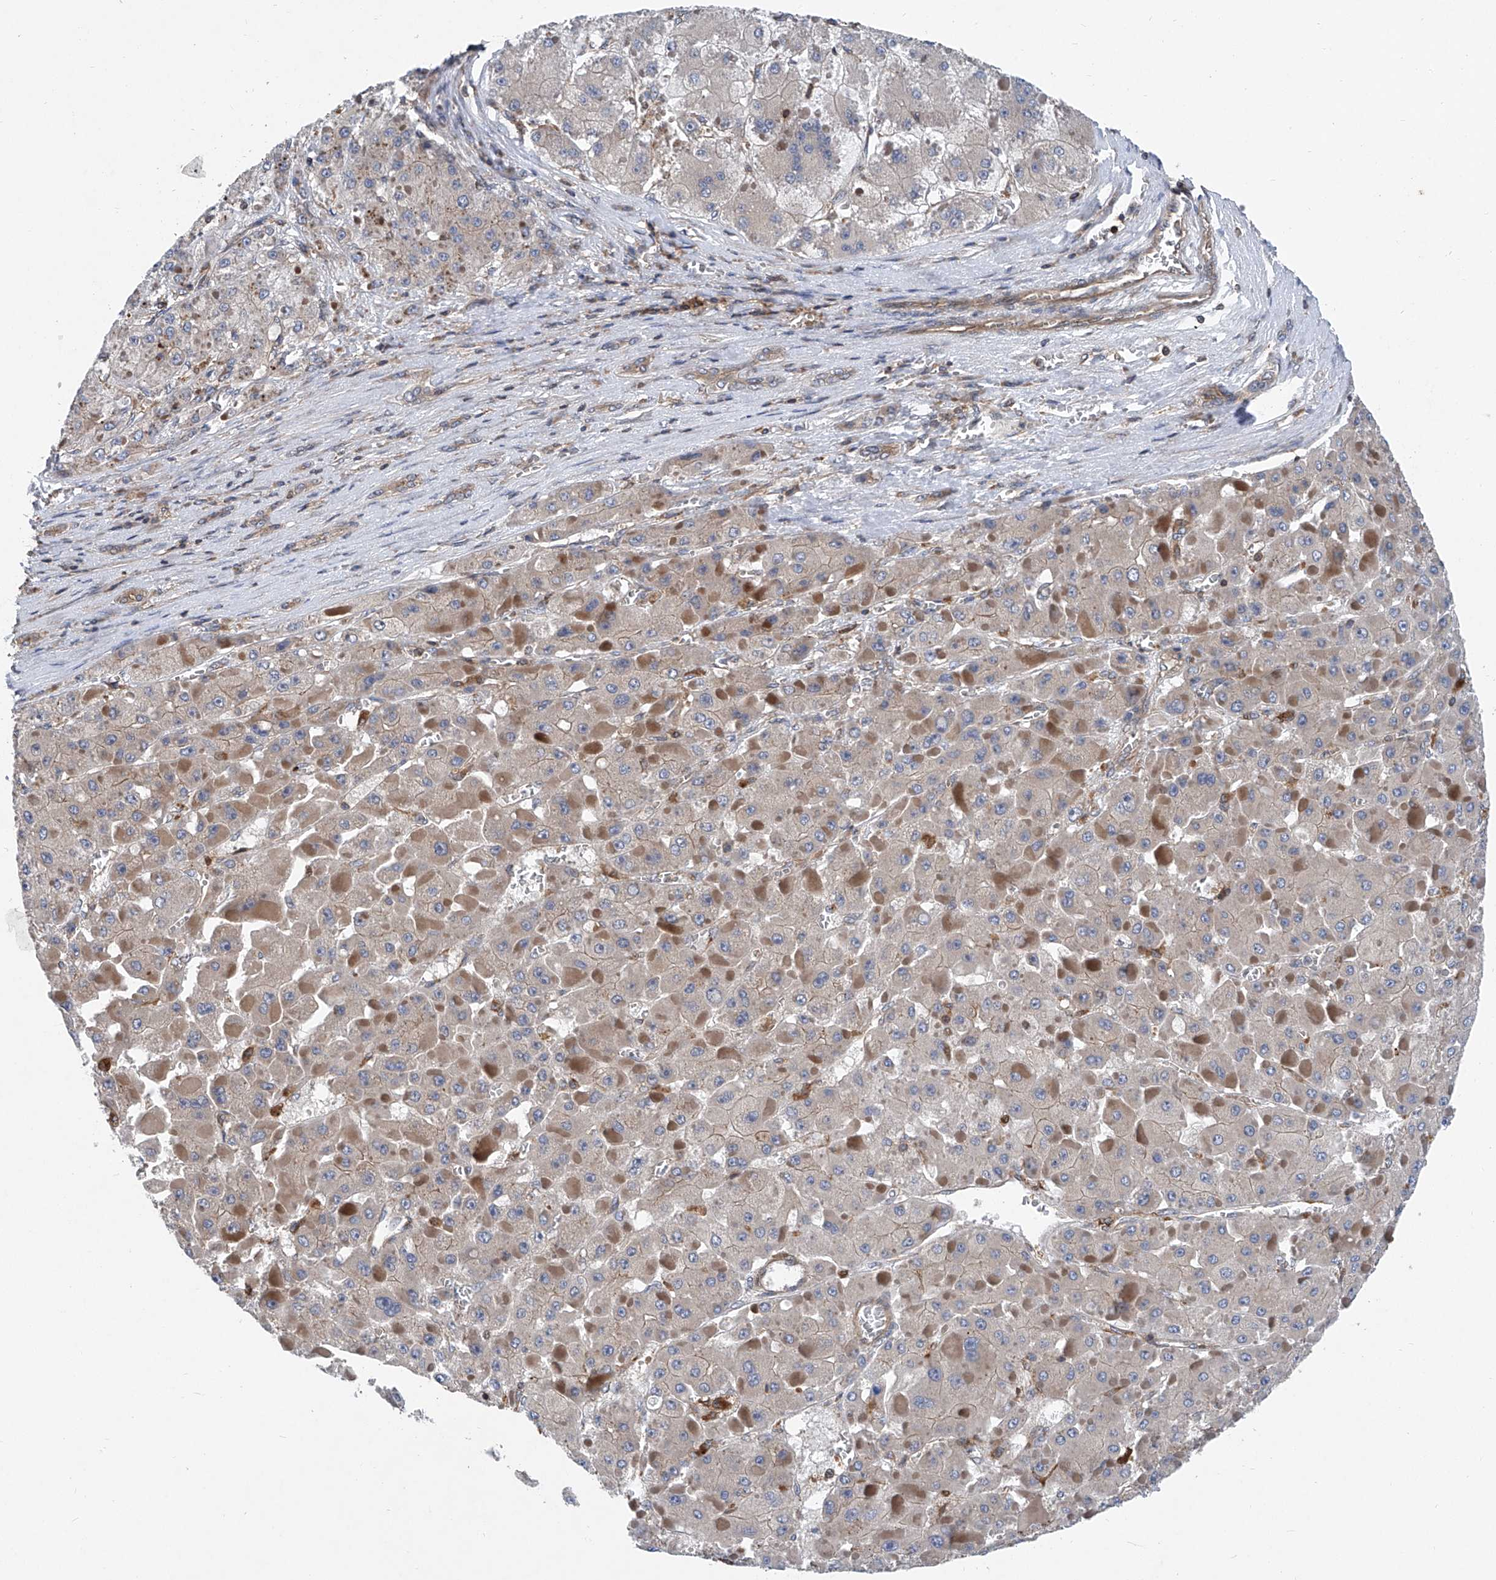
{"staining": {"intensity": "negative", "quantity": "none", "location": "none"}, "tissue": "liver cancer", "cell_type": "Tumor cells", "image_type": "cancer", "snomed": [{"axis": "morphology", "description": "Carcinoma, Hepatocellular, NOS"}, {"axis": "topography", "description": "Liver"}], "caption": "Tumor cells are negative for brown protein staining in liver hepatocellular carcinoma.", "gene": "TRIM38", "patient": {"sex": "female", "age": 73}}